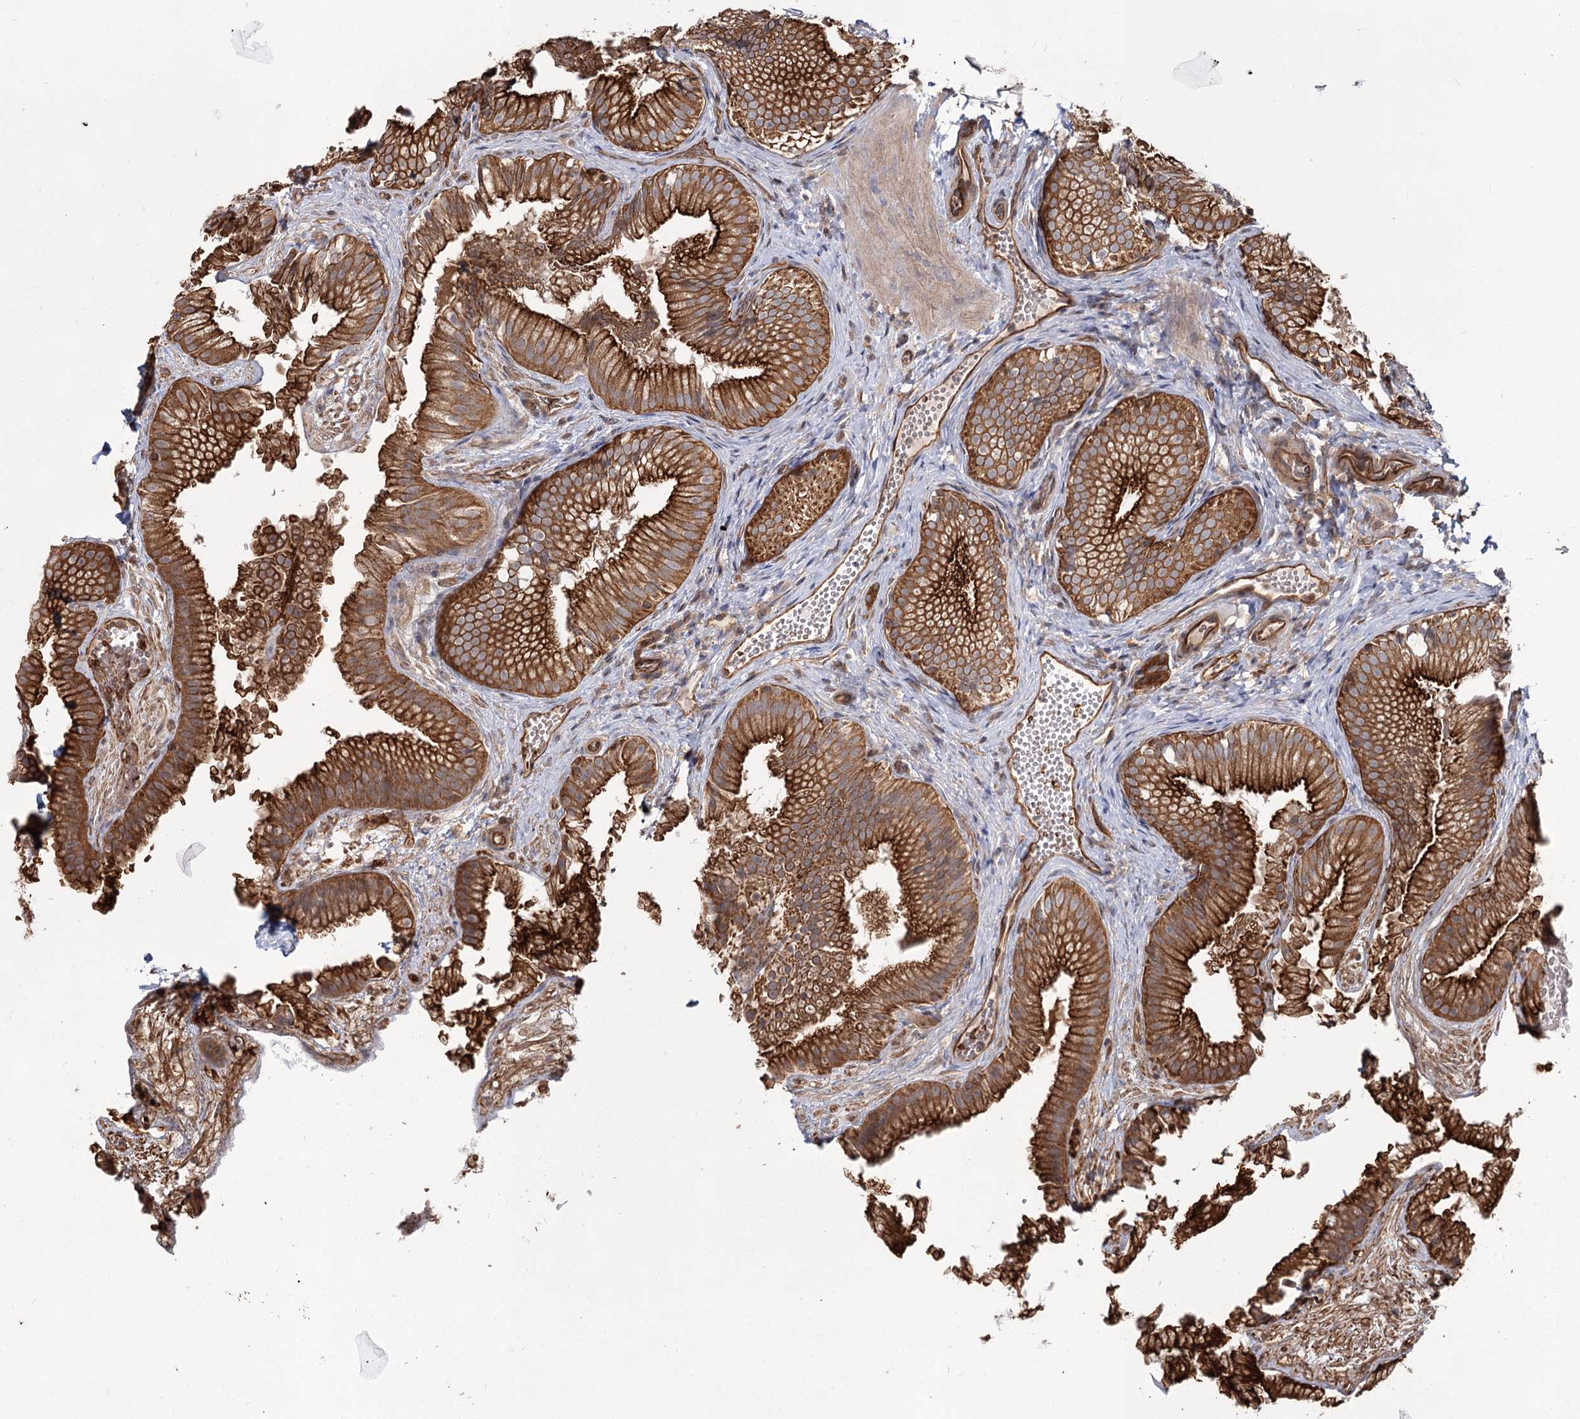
{"staining": {"intensity": "strong", "quantity": ">75%", "location": "cytoplasmic/membranous"}, "tissue": "gallbladder", "cell_type": "Glandular cells", "image_type": "normal", "snomed": [{"axis": "morphology", "description": "Normal tissue, NOS"}, {"axis": "topography", "description": "Gallbladder"}], "caption": "Gallbladder stained for a protein (brown) exhibits strong cytoplasmic/membranous positive positivity in approximately >75% of glandular cells.", "gene": "IQSEC1", "patient": {"sex": "female", "age": 30}}